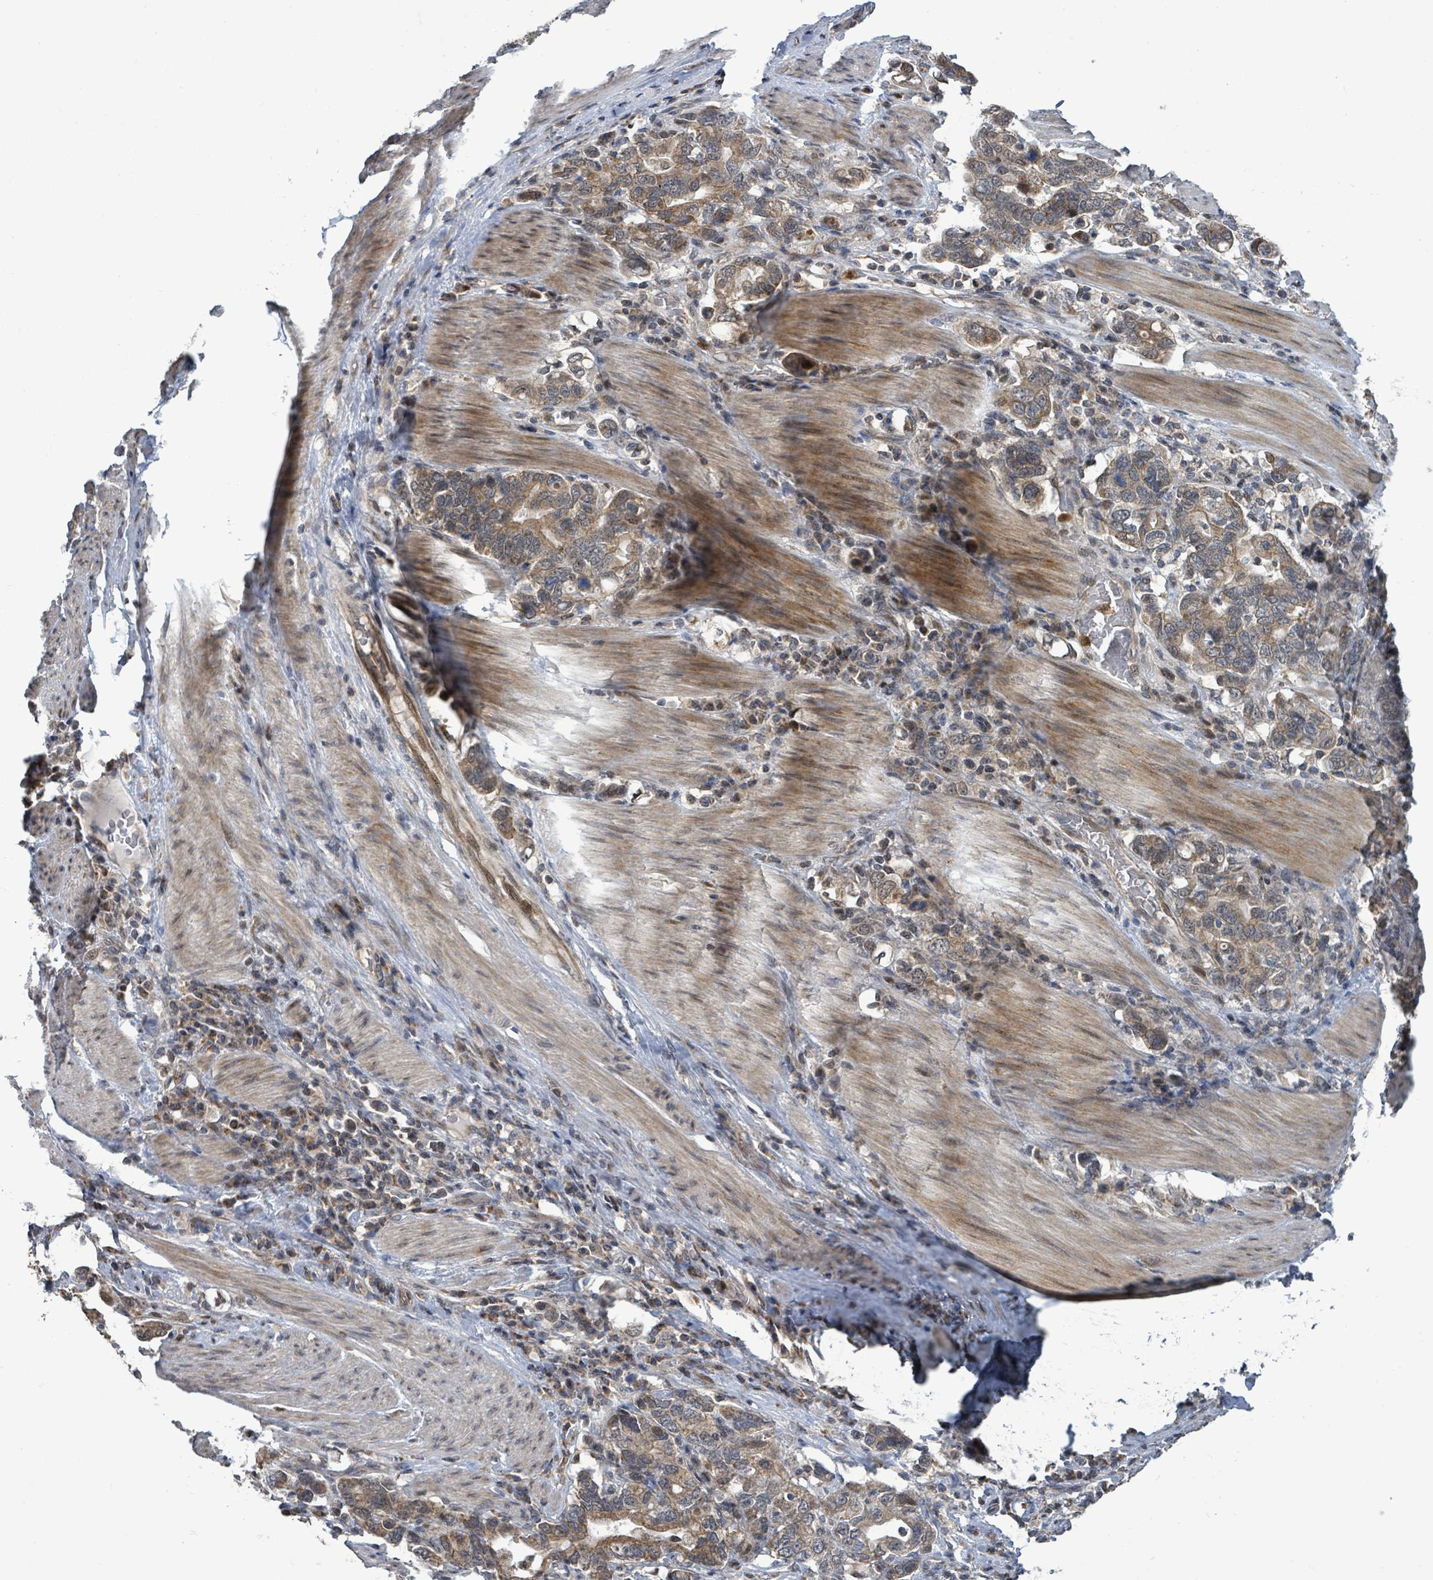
{"staining": {"intensity": "moderate", "quantity": ">75%", "location": "cytoplasmic/membranous"}, "tissue": "stomach cancer", "cell_type": "Tumor cells", "image_type": "cancer", "snomed": [{"axis": "morphology", "description": "Adenocarcinoma, NOS"}, {"axis": "topography", "description": "Stomach, upper"}, {"axis": "topography", "description": "Stomach"}], "caption": "Human stomach cancer (adenocarcinoma) stained for a protein (brown) exhibits moderate cytoplasmic/membranous positive positivity in approximately >75% of tumor cells.", "gene": "COQ6", "patient": {"sex": "male", "age": 62}}